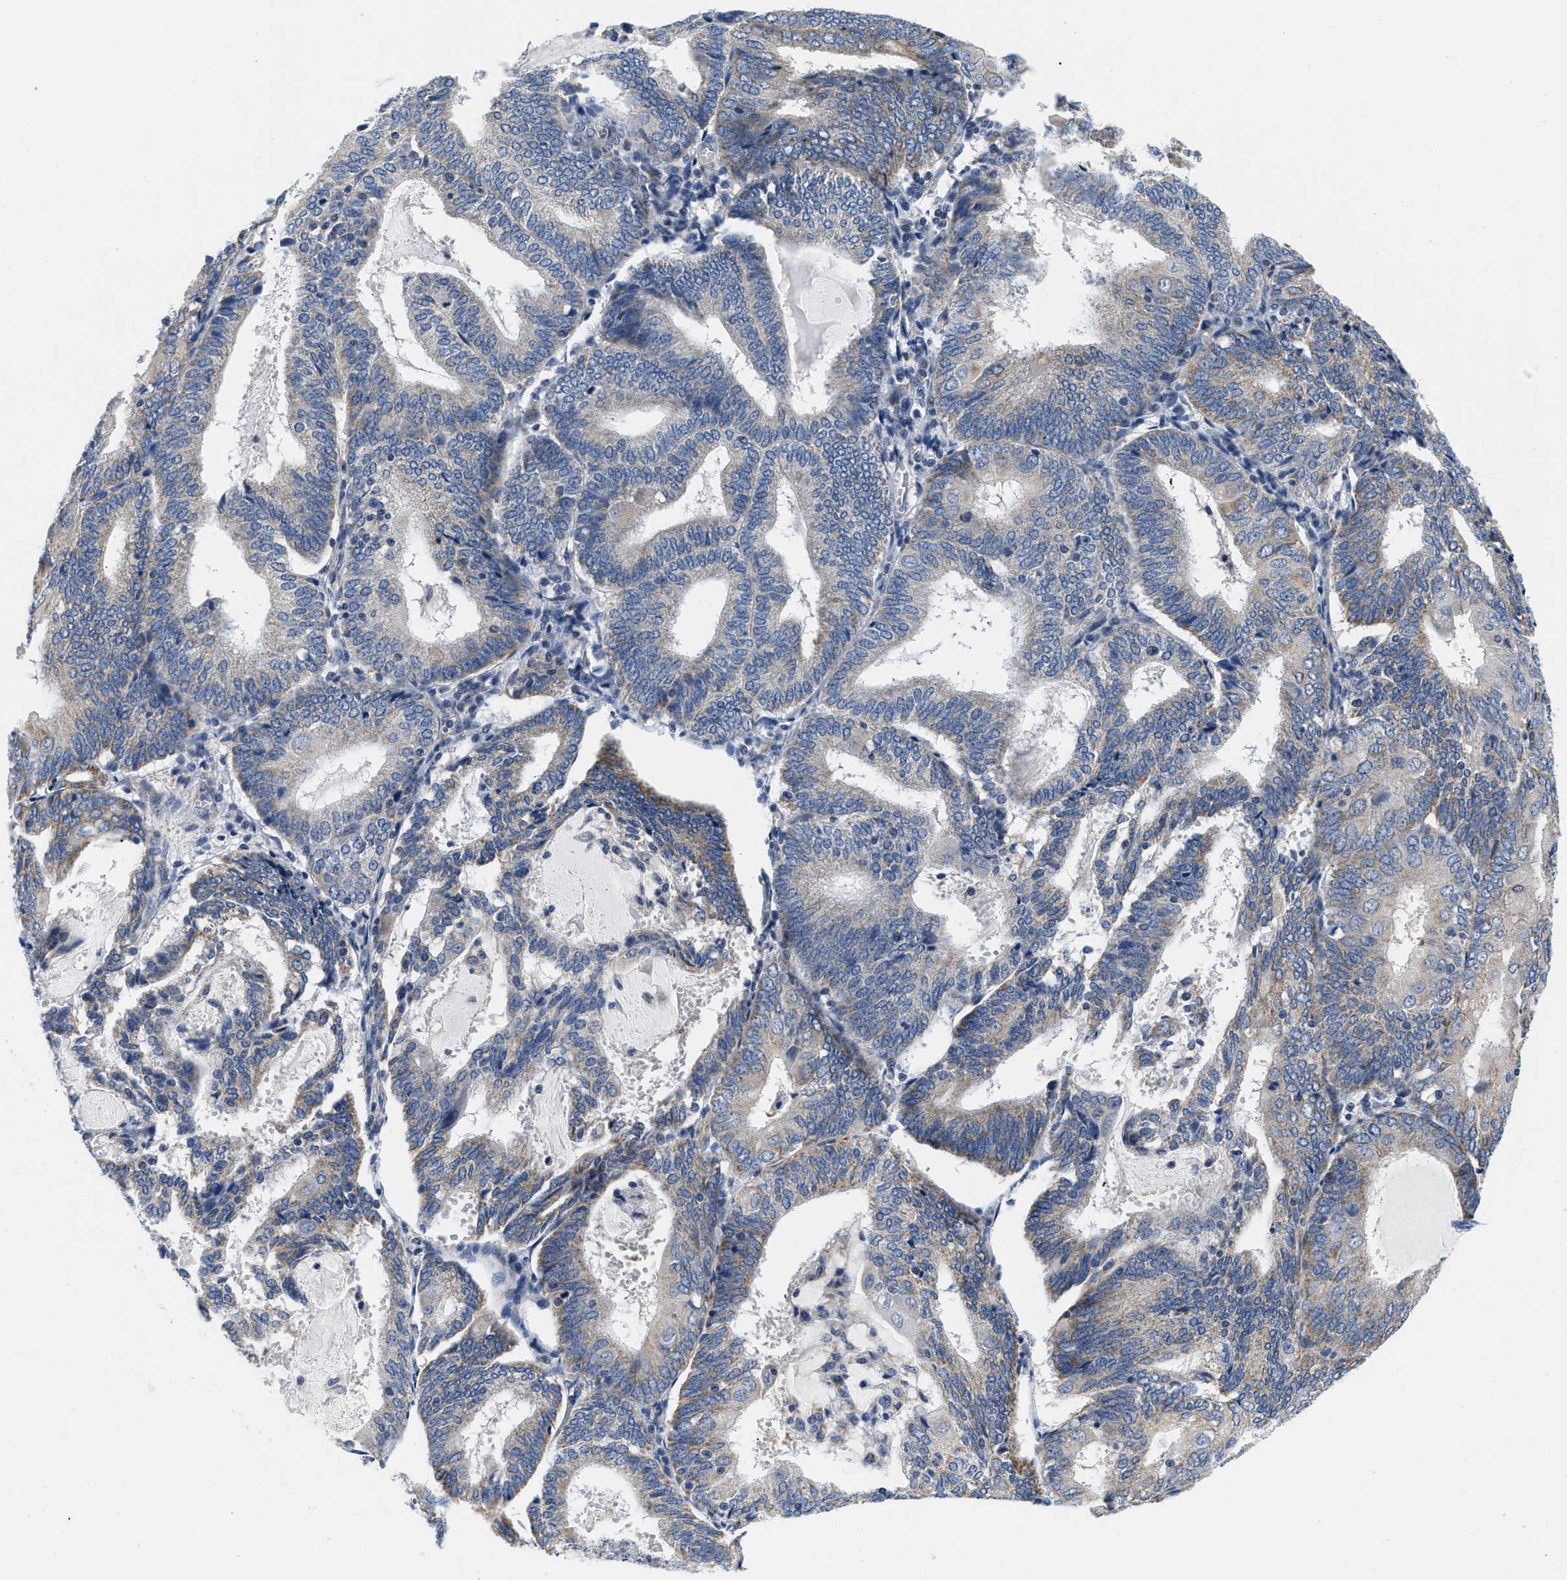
{"staining": {"intensity": "negative", "quantity": "none", "location": "none"}, "tissue": "endometrial cancer", "cell_type": "Tumor cells", "image_type": "cancer", "snomed": [{"axis": "morphology", "description": "Adenocarcinoma, NOS"}, {"axis": "topography", "description": "Endometrium"}], "caption": "Immunohistochemistry (IHC) of human adenocarcinoma (endometrial) demonstrates no staining in tumor cells.", "gene": "PDP1", "patient": {"sex": "female", "age": 81}}